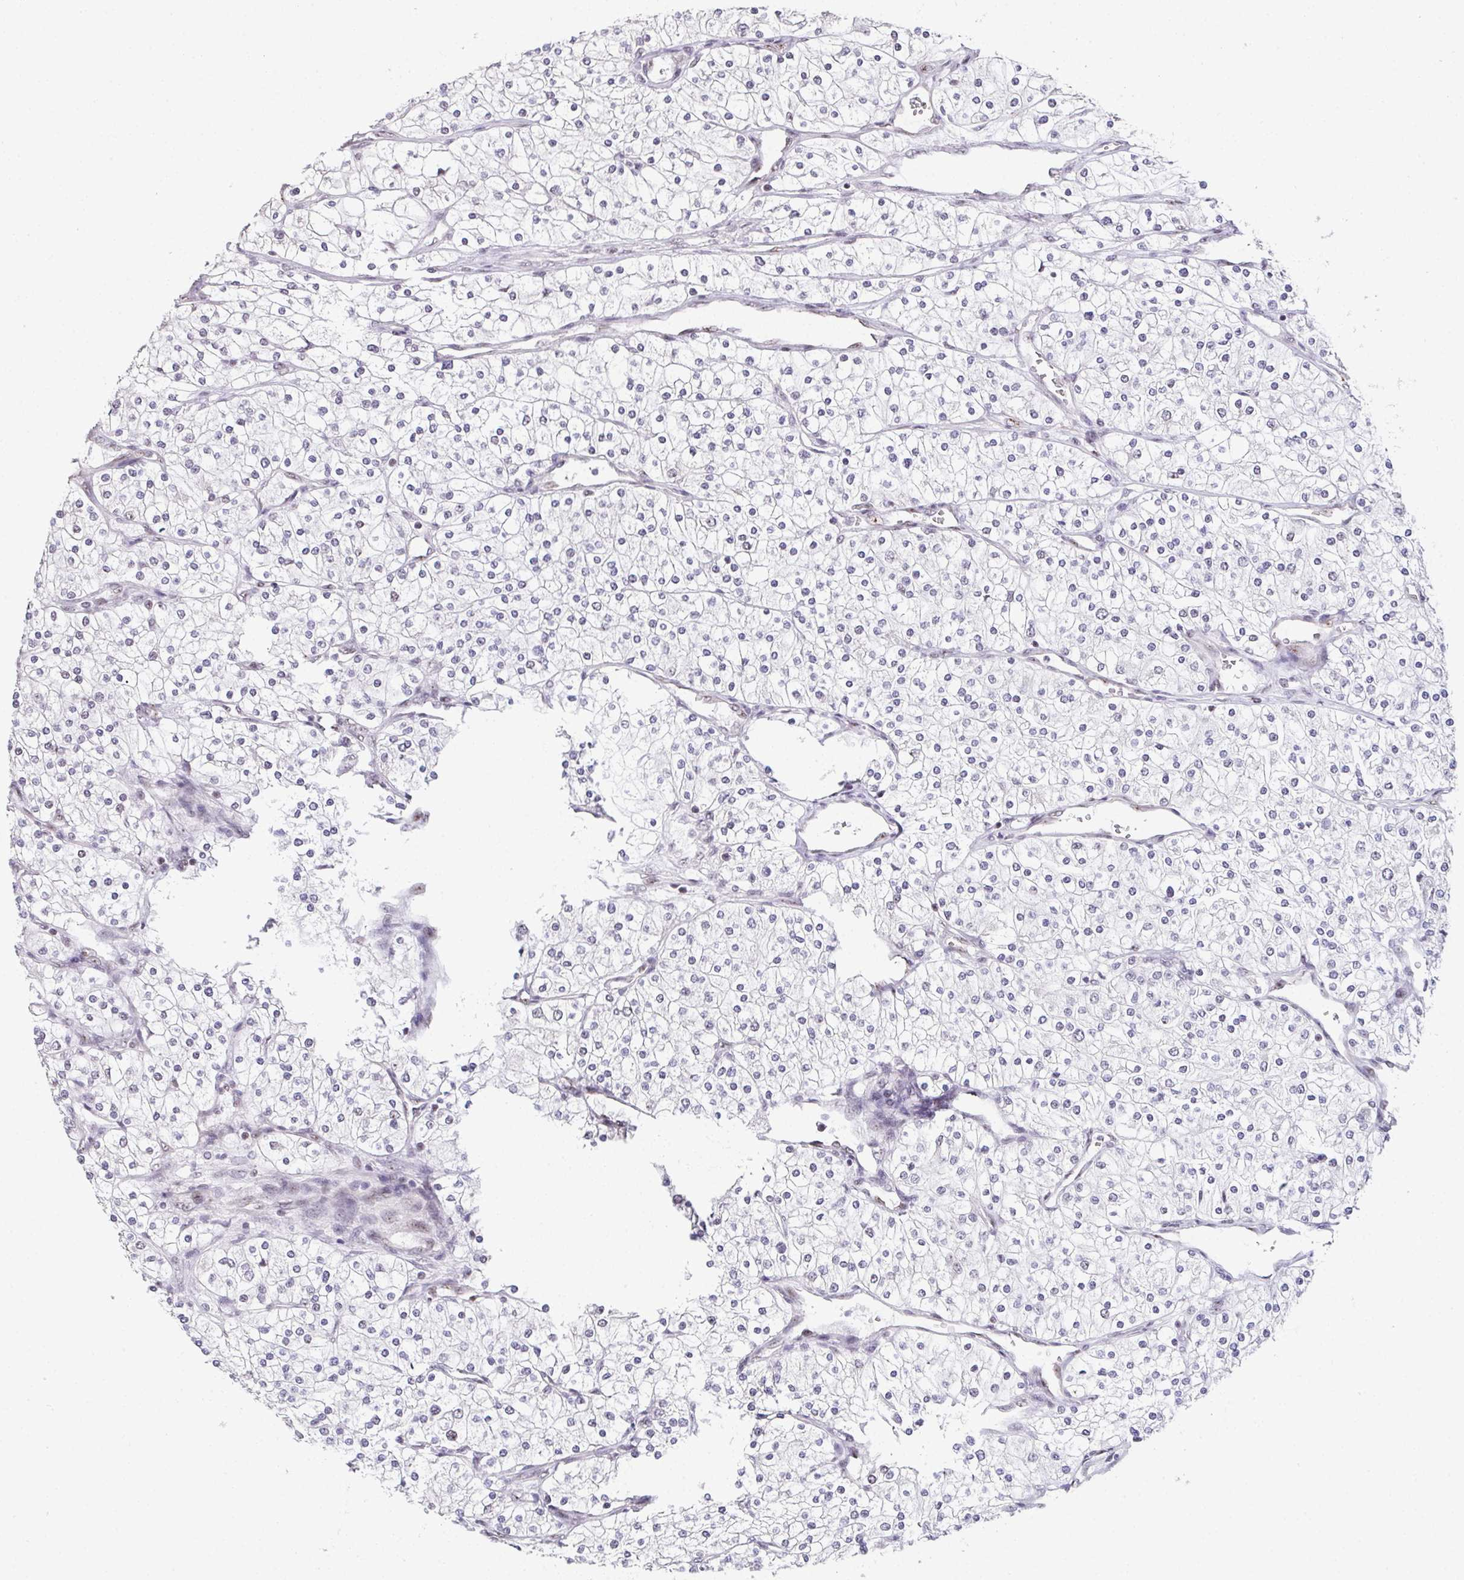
{"staining": {"intensity": "negative", "quantity": "none", "location": "none"}, "tissue": "renal cancer", "cell_type": "Tumor cells", "image_type": "cancer", "snomed": [{"axis": "morphology", "description": "Adenocarcinoma, NOS"}, {"axis": "topography", "description": "Kidney"}], "caption": "IHC of renal adenocarcinoma shows no expression in tumor cells.", "gene": "ZNF800", "patient": {"sex": "male", "age": 80}}